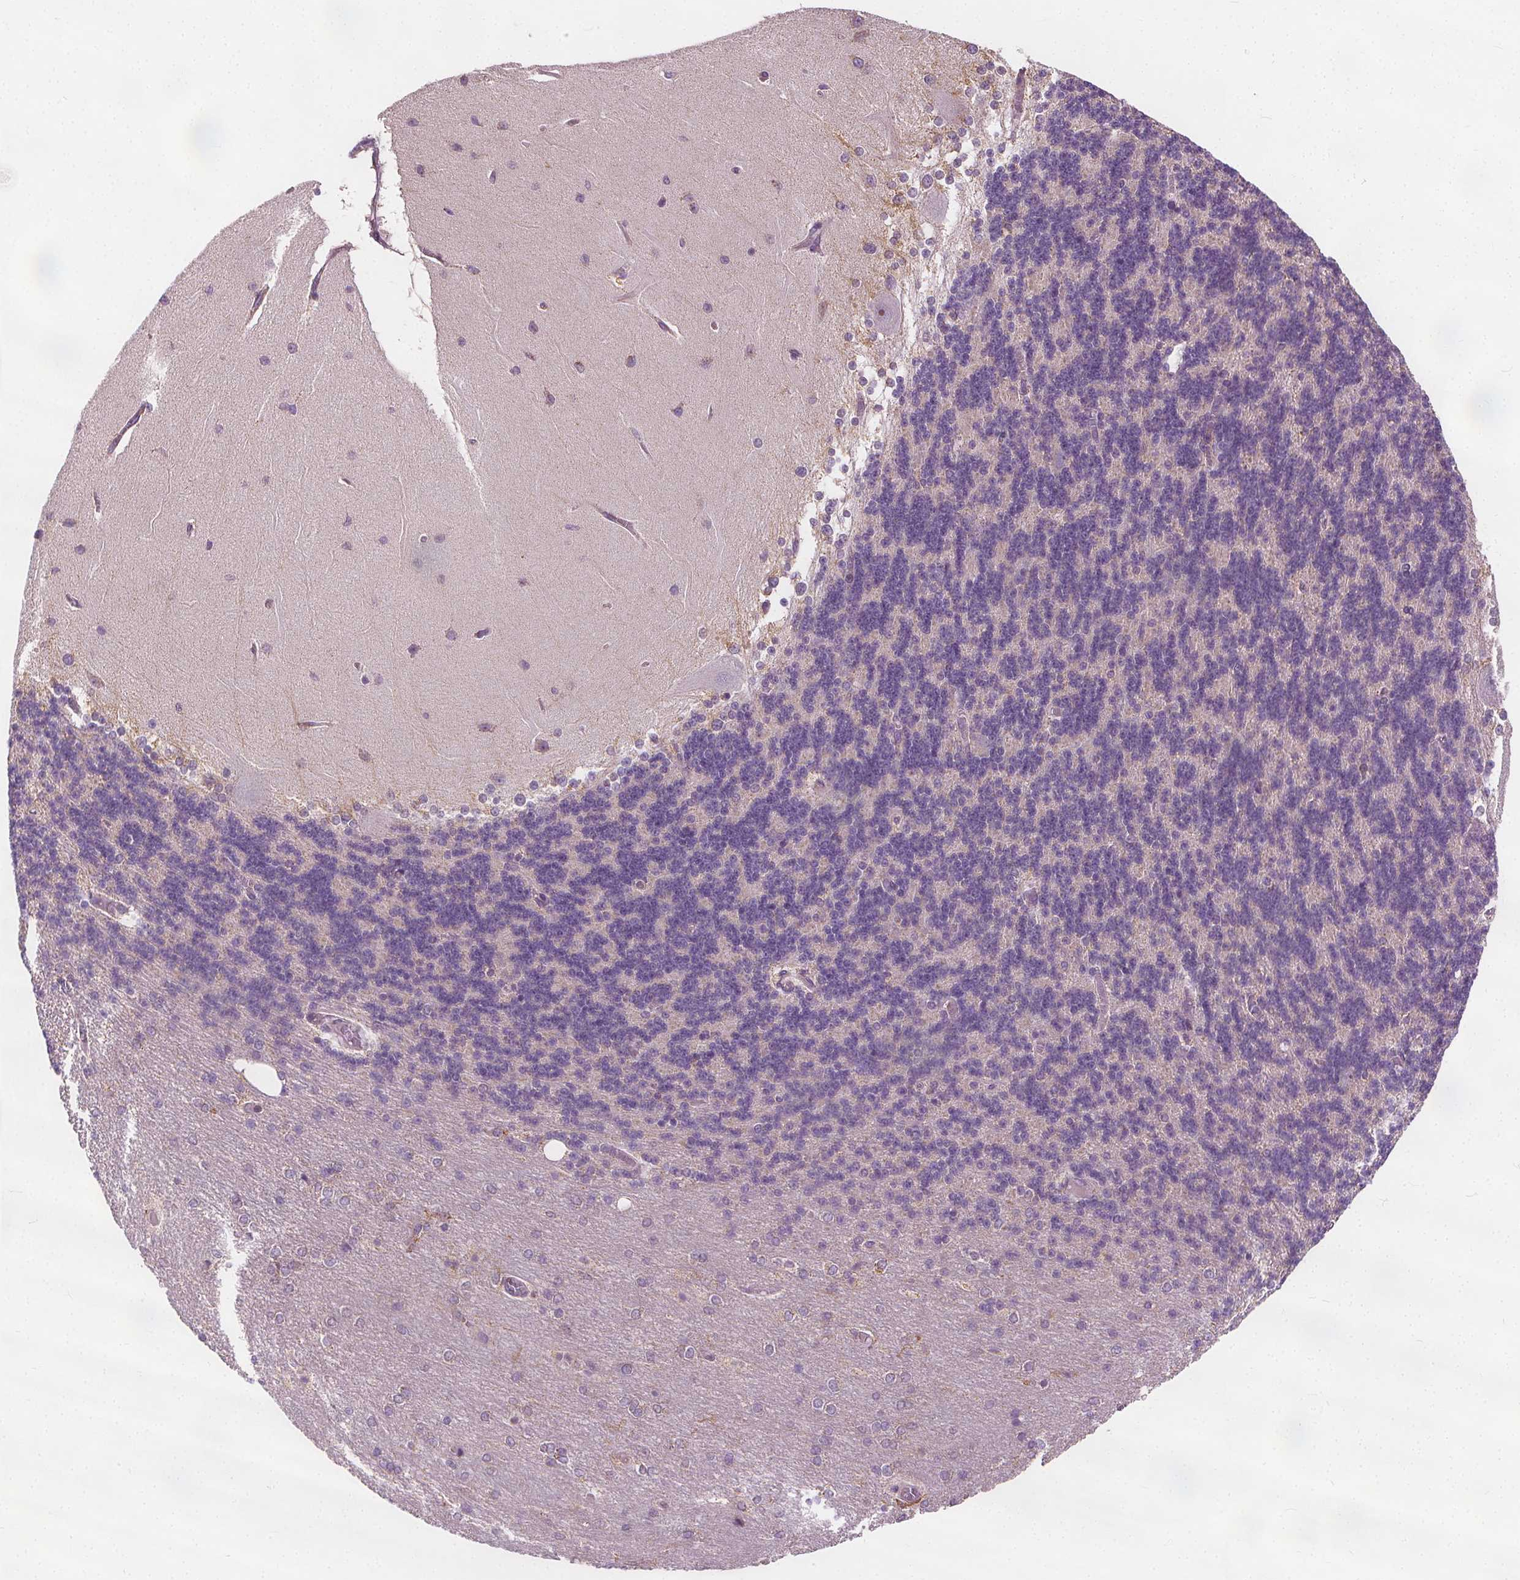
{"staining": {"intensity": "negative", "quantity": "none", "location": "none"}, "tissue": "cerebellum", "cell_type": "Cells in granular layer", "image_type": "normal", "snomed": [{"axis": "morphology", "description": "Normal tissue, NOS"}, {"axis": "topography", "description": "Cerebellum"}], "caption": "Photomicrograph shows no significant protein positivity in cells in granular layer of unremarkable cerebellum.", "gene": "RAB20", "patient": {"sex": "female", "age": 54}}